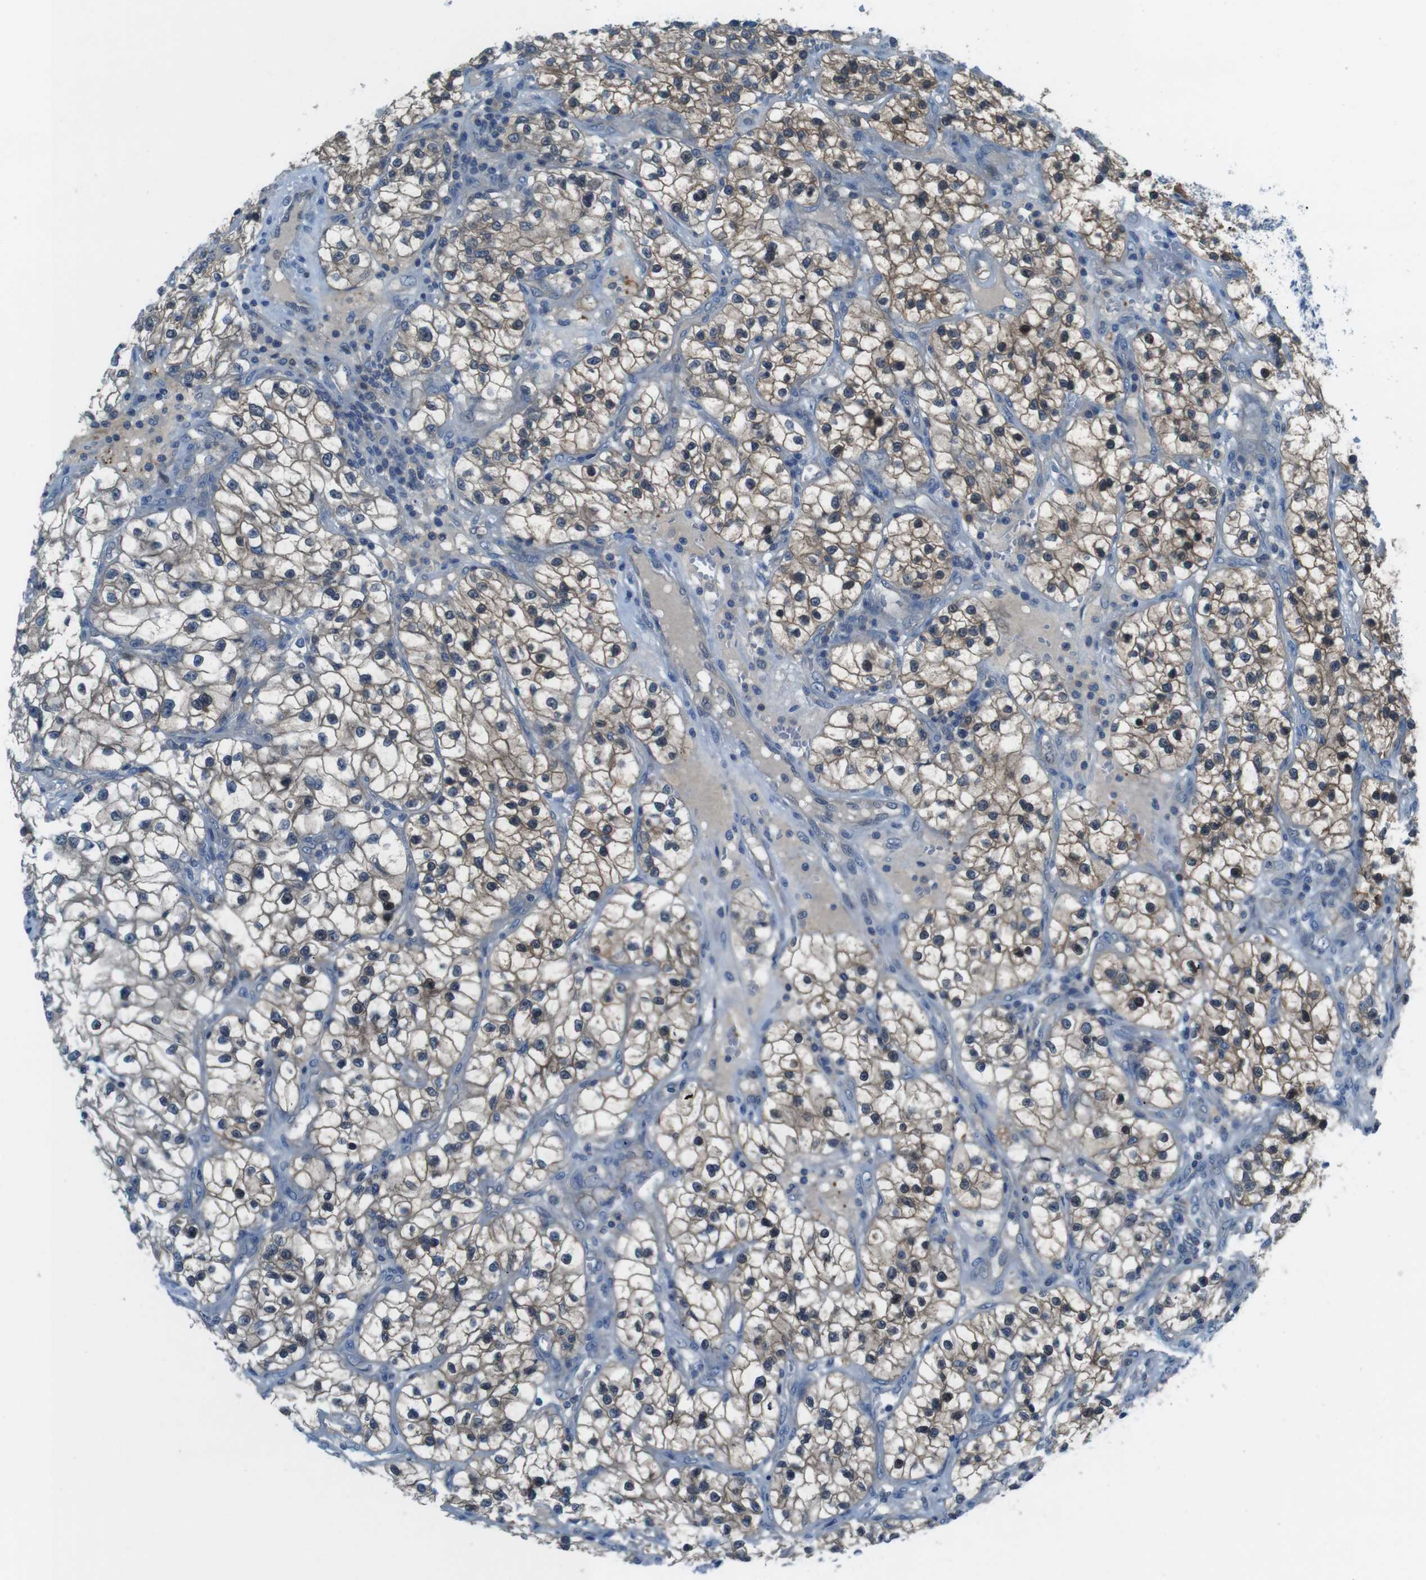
{"staining": {"intensity": "moderate", "quantity": ">75%", "location": "cytoplasmic/membranous,nuclear"}, "tissue": "renal cancer", "cell_type": "Tumor cells", "image_type": "cancer", "snomed": [{"axis": "morphology", "description": "Adenocarcinoma, NOS"}, {"axis": "topography", "description": "Kidney"}], "caption": "Protein expression analysis of human adenocarcinoma (renal) reveals moderate cytoplasmic/membranous and nuclear staining in approximately >75% of tumor cells.", "gene": "NANOS2", "patient": {"sex": "female", "age": 57}}